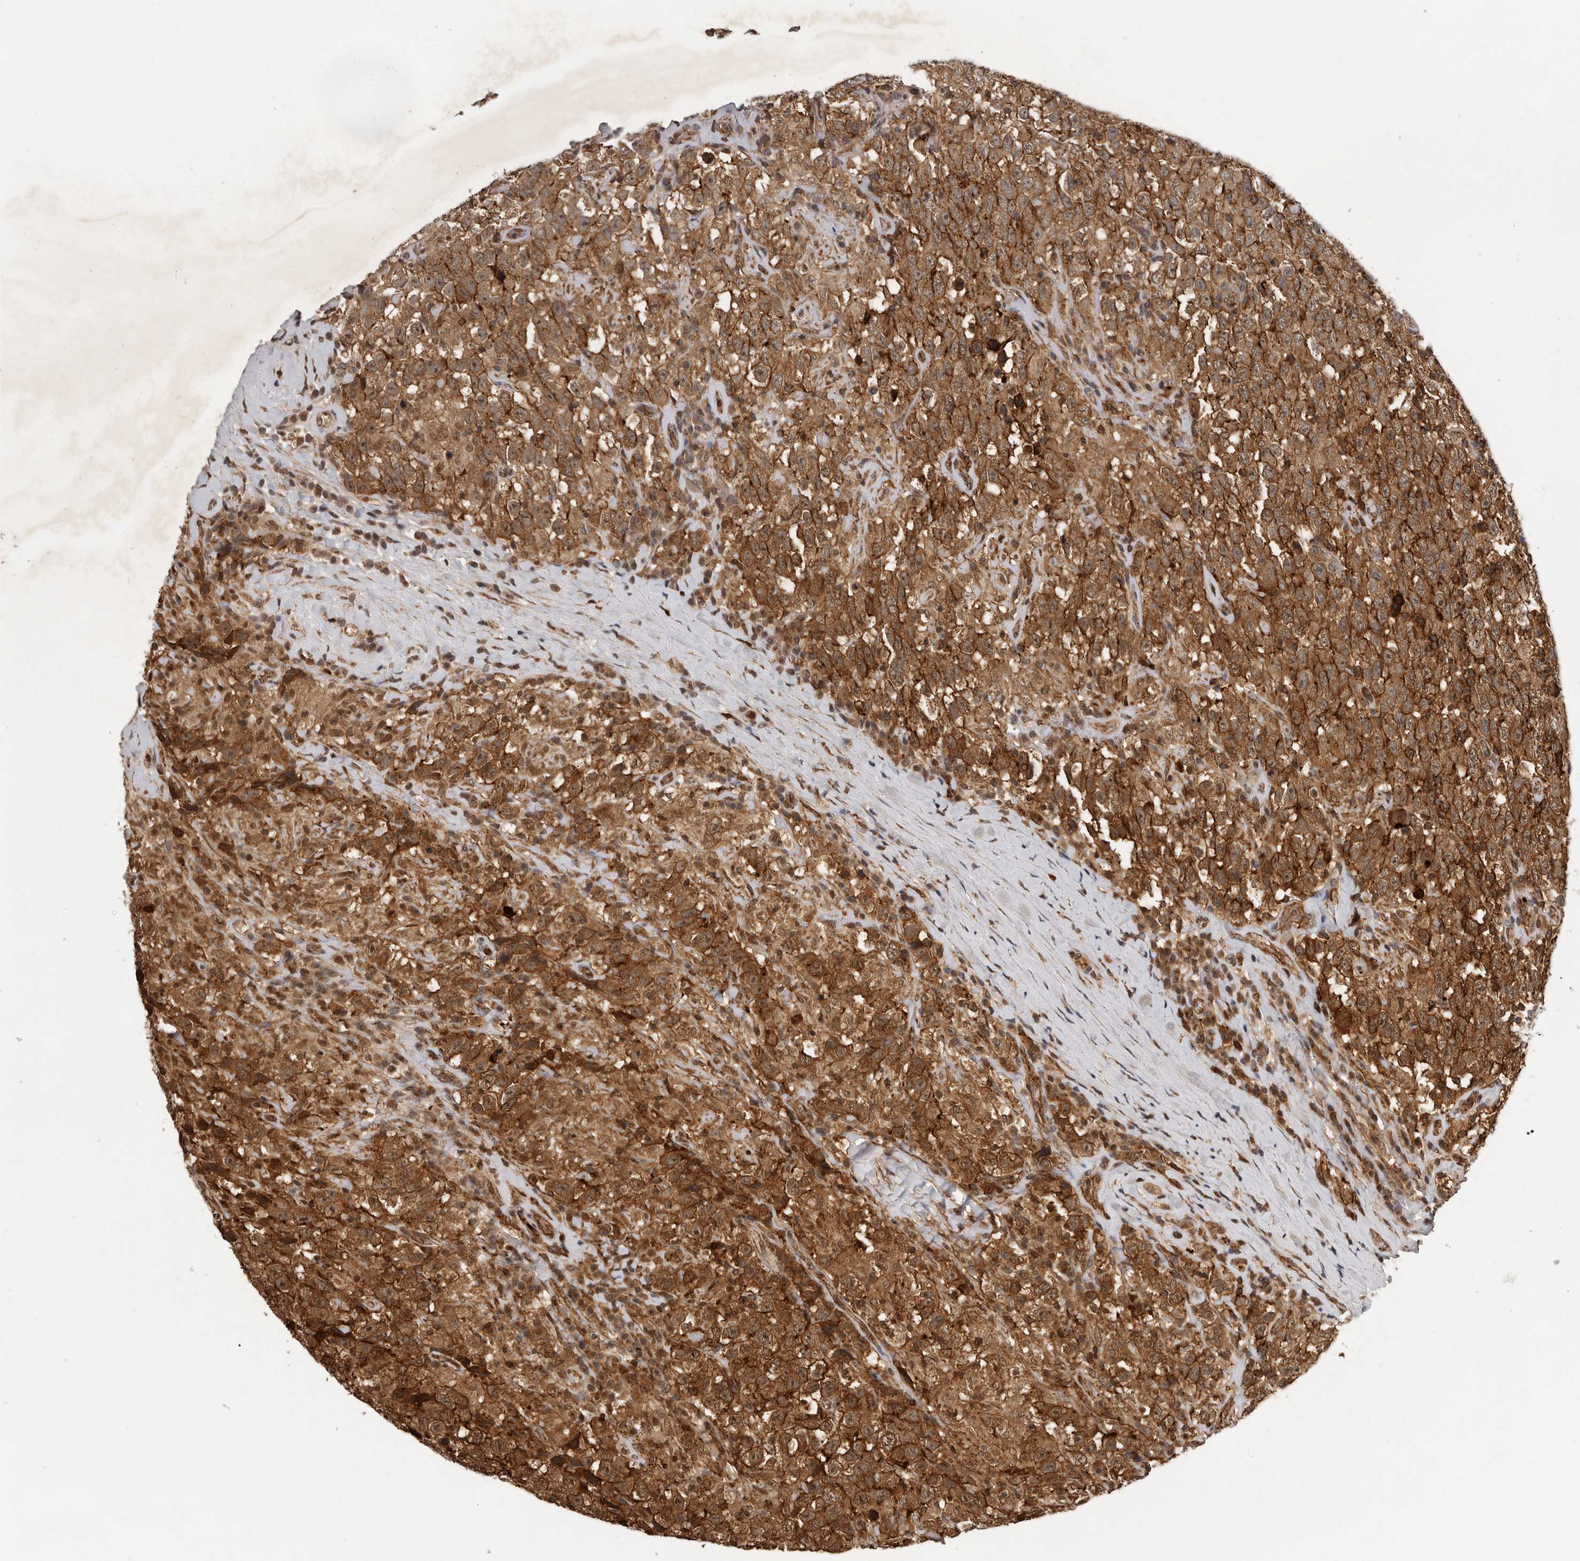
{"staining": {"intensity": "strong", "quantity": ">75%", "location": "cytoplasmic/membranous"}, "tissue": "testis cancer", "cell_type": "Tumor cells", "image_type": "cancer", "snomed": [{"axis": "morphology", "description": "Seminoma, NOS"}, {"axis": "topography", "description": "Testis"}], "caption": "Strong cytoplasmic/membranous staining is identified in about >75% of tumor cells in testis seminoma. Using DAB (brown) and hematoxylin (blue) stains, captured at high magnification using brightfield microscopy.", "gene": "RNF157", "patient": {"sex": "male", "age": 41}}